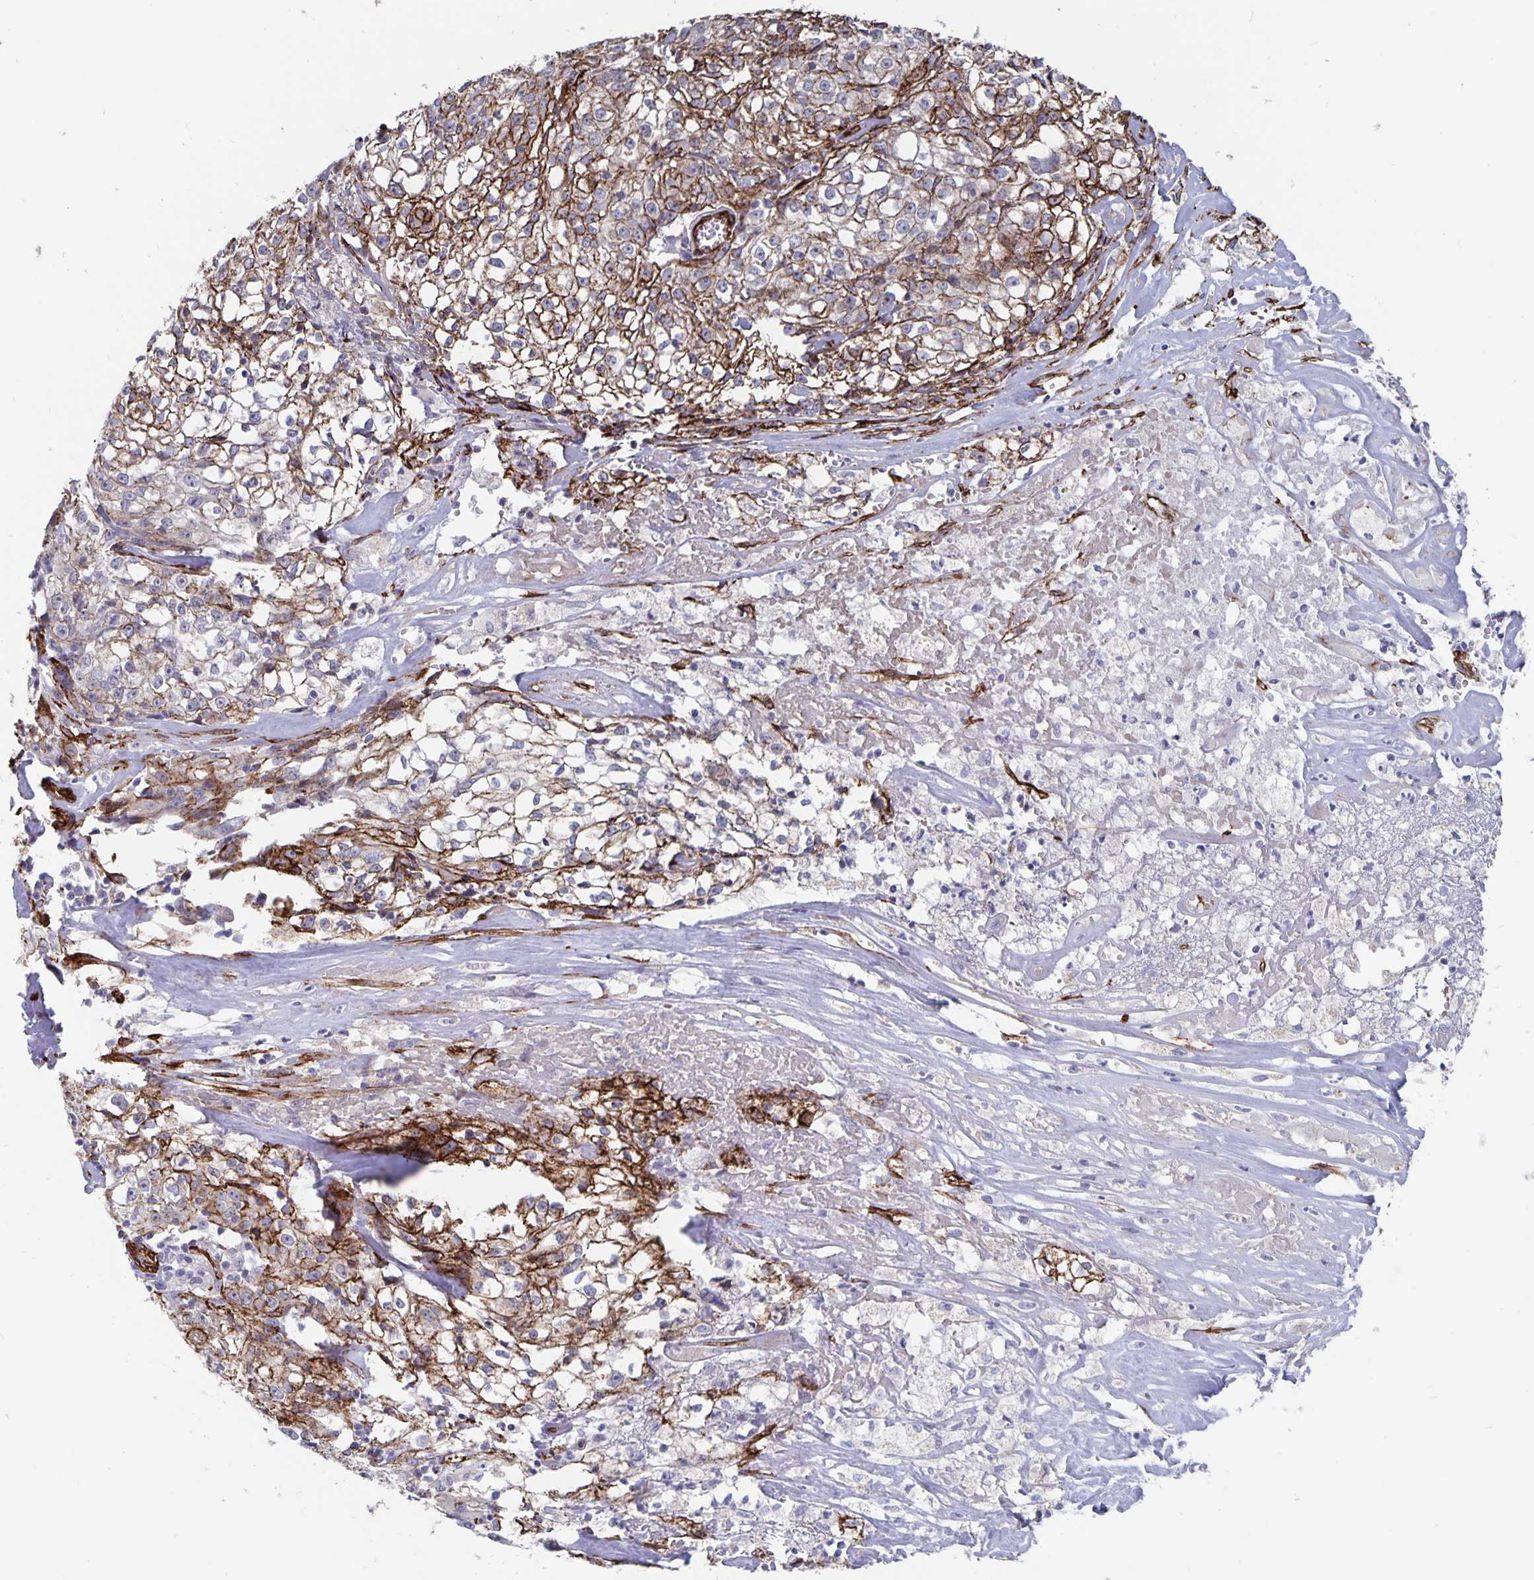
{"staining": {"intensity": "moderate", "quantity": "25%-75%", "location": "cytoplasmic/membranous"}, "tissue": "cervical cancer", "cell_type": "Tumor cells", "image_type": "cancer", "snomed": [{"axis": "morphology", "description": "Squamous cell carcinoma, NOS"}, {"axis": "topography", "description": "Cervix"}], "caption": "Immunohistochemistry (IHC) (DAB (3,3'-diaminobenzidine)) staining of cervical cancer (squamous cell carcinoma) displays moderate cytoplasmic/membranous protein positivity in approximately 25%-75% of tumor cells. (brown staining indicates protein expression, while blue staining denotes nuclei).", "gene": "DCHS2", "patient": {"sex": "female", "age": 85}}